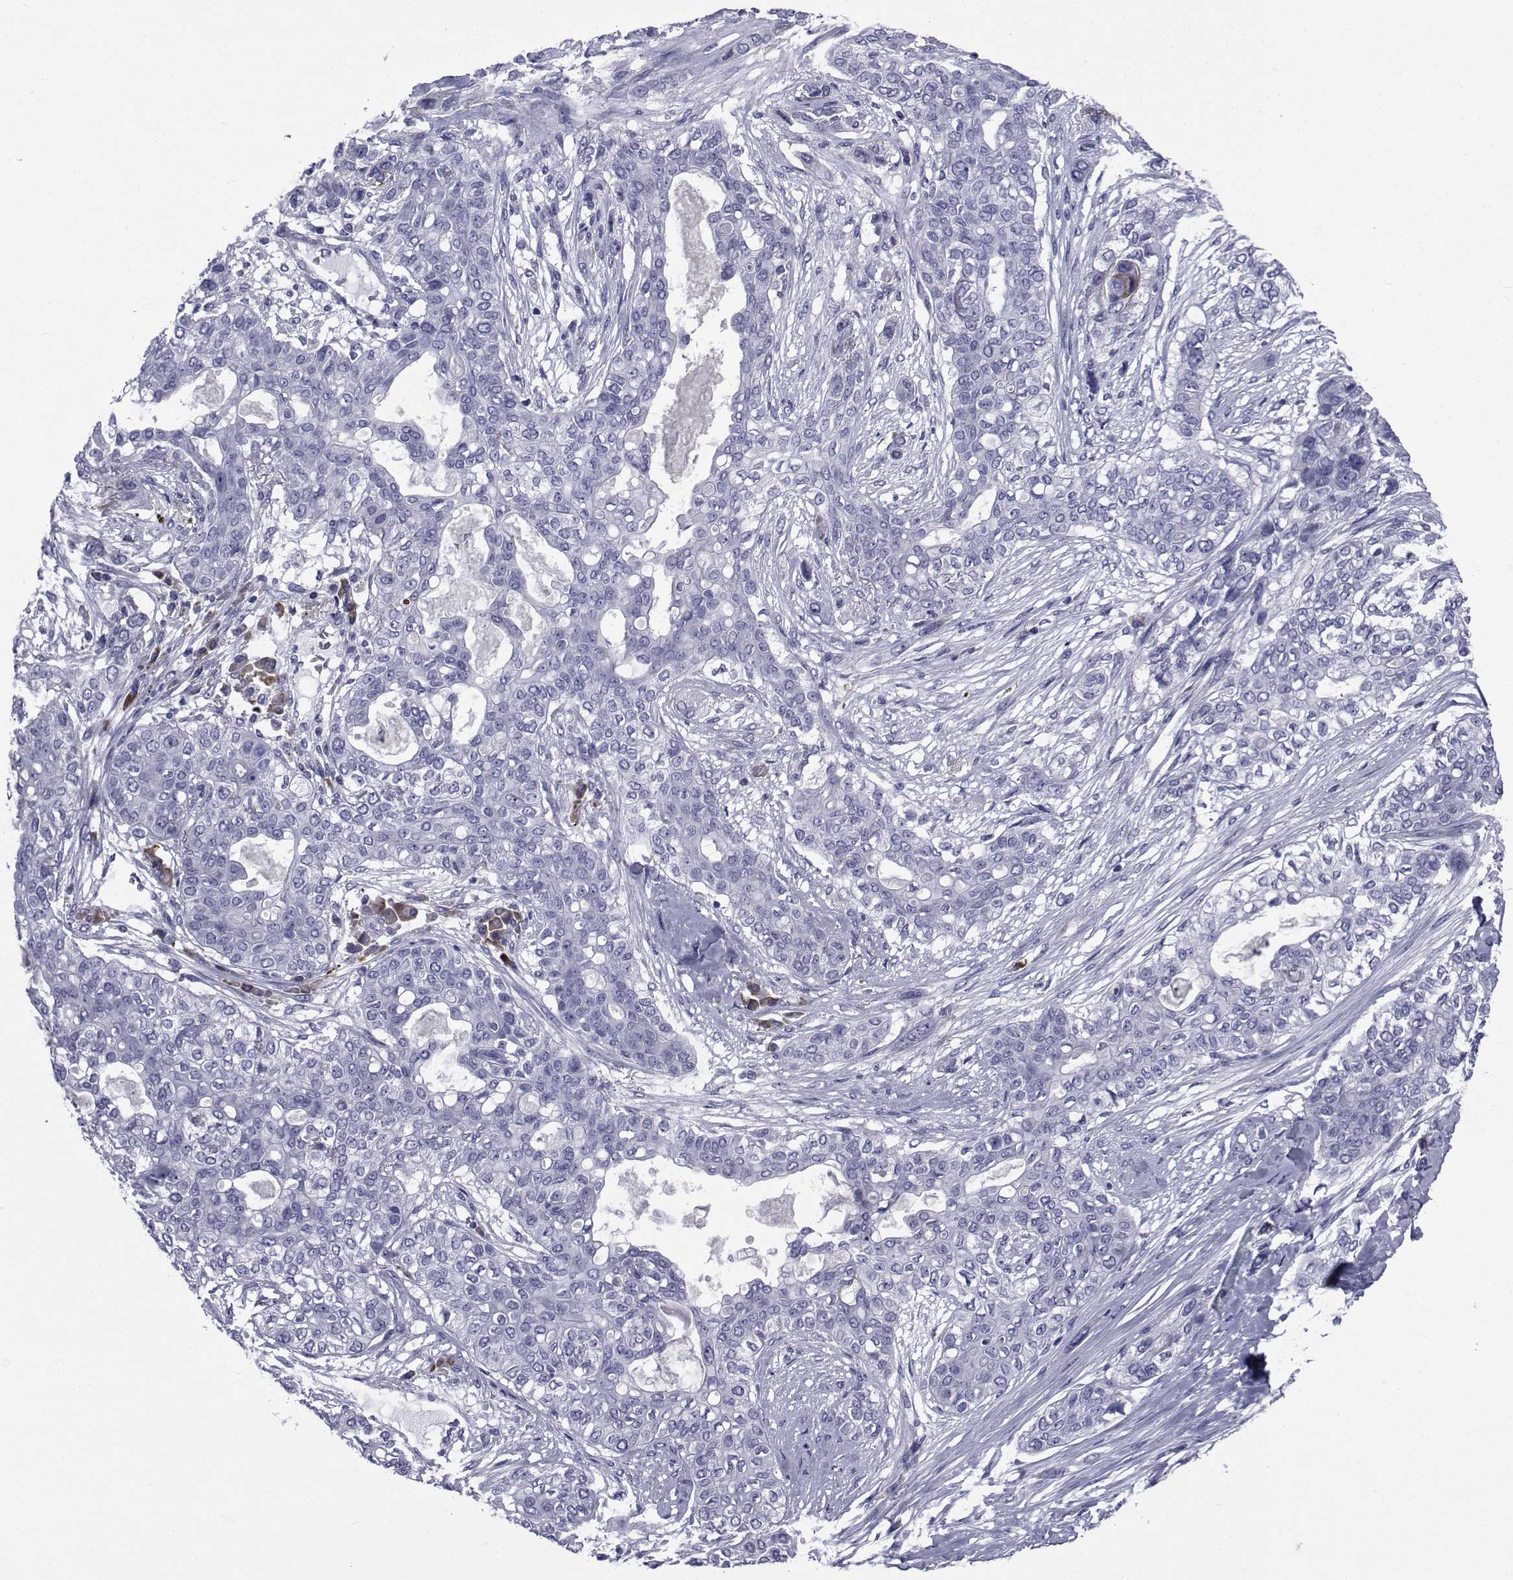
{"staining": {"intensity": "negative", "quantity": "none", "location": "none"}, "tissue": "lung cancer", "cell_type": "Tumor cells", "image_type": "cancer", "snomed": [{"axis": "morphology", "description": "Squamous cell carcinoma, NOS"}, {"axis": "topography", "description": "Lung"}], "caption": "Lung cancer (squamous cell carcinoma) was stained to show a protein in brown. There is no significant positivity in tumor cells.", "gene": "ROPN1", "patient": {"sex": "female", "age": 70}}